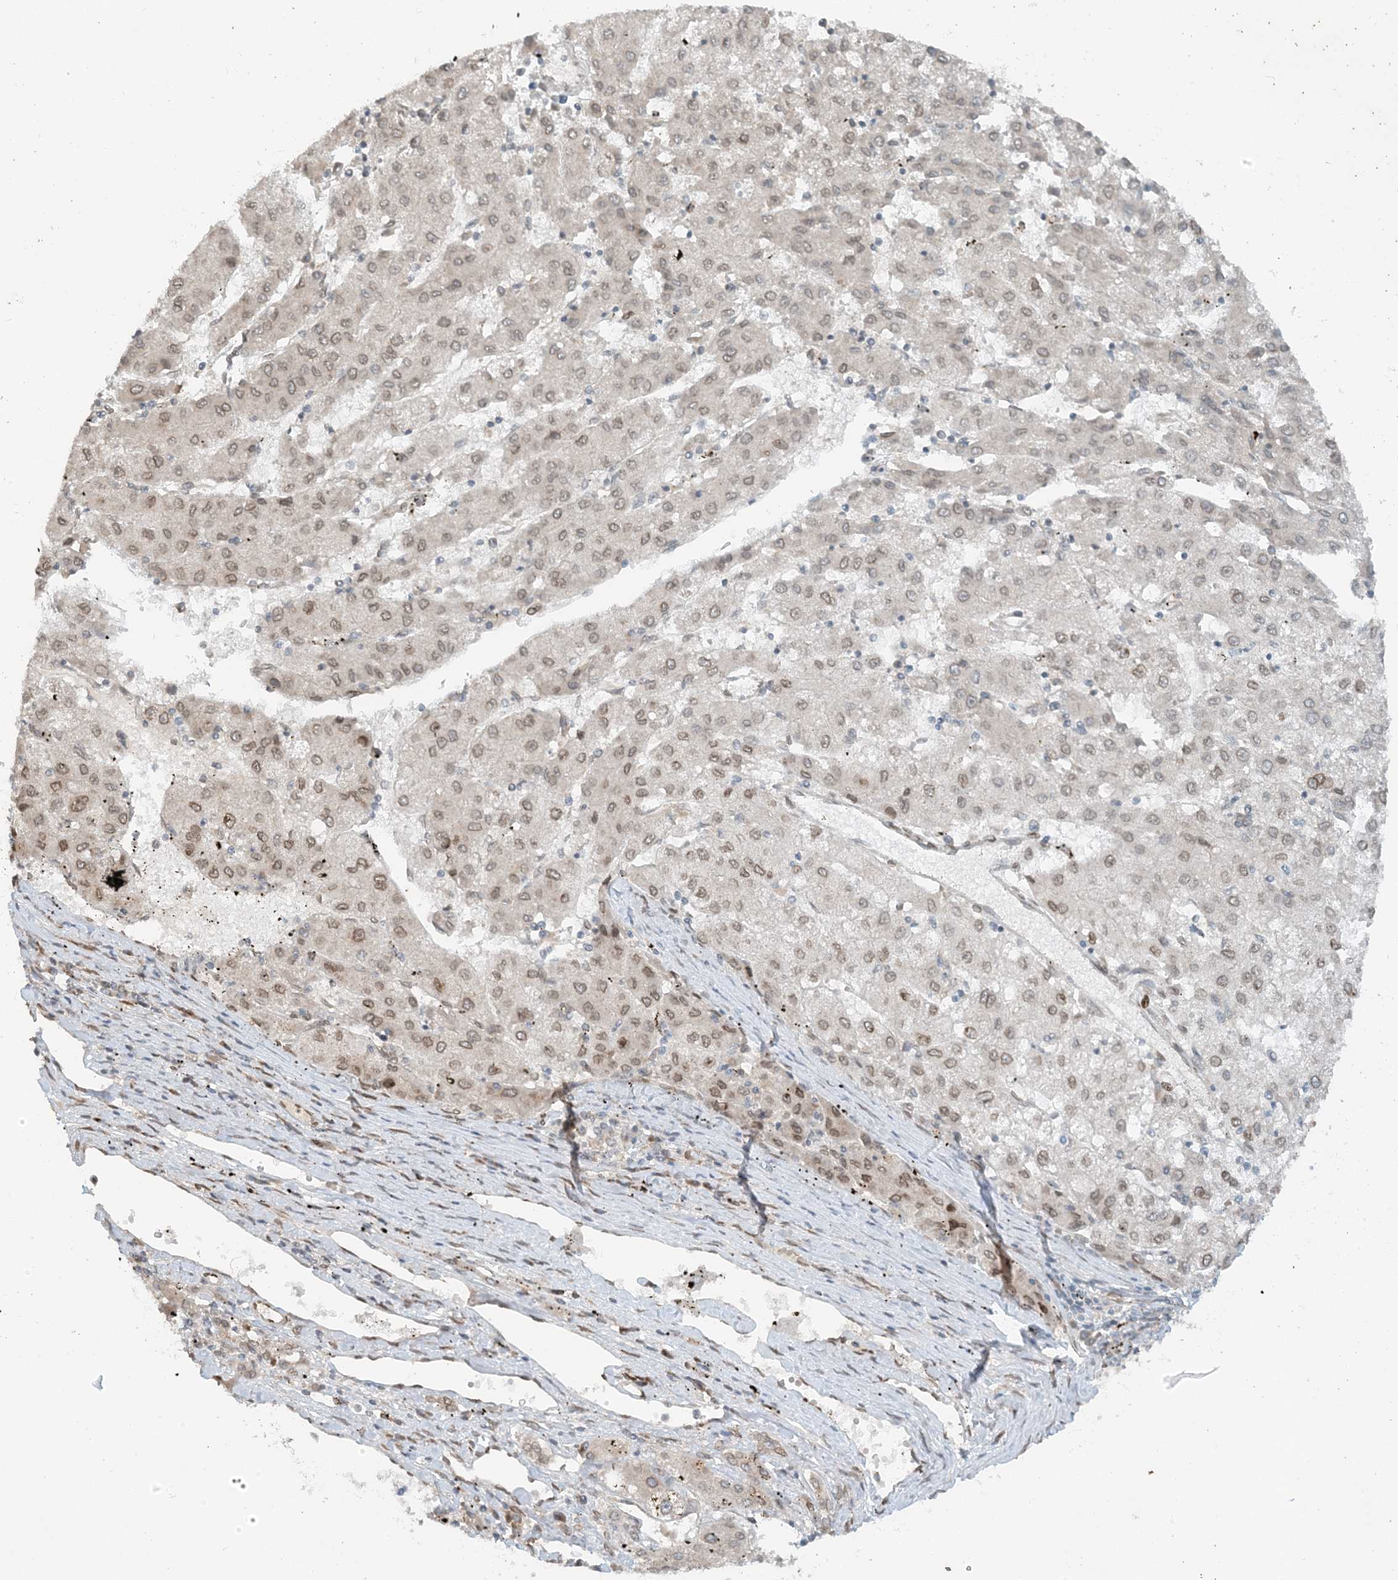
{"staining": {"intensity": "weak", "quantity": "<25%", "location": "cytoplasmic/membranous"}, "tissue": "liver cancer", "cell_type": "Tumor cells", "image_type": "cancer", "snomed": [{"axis": "morphology", "description": "Carcinoma, Hepatocellular, NOS"}, {"axis": "topography", "description": "Liver"}], "caption": "High magnification brightfield microscopy of liver hepatocellular carcinoma stained with DAB (brown) and counterstained with hematoxylin (blue): tumor cells show no significant staining.", "gene": "SLC35A2", "patient": {"sex": "male", "age": 72}}